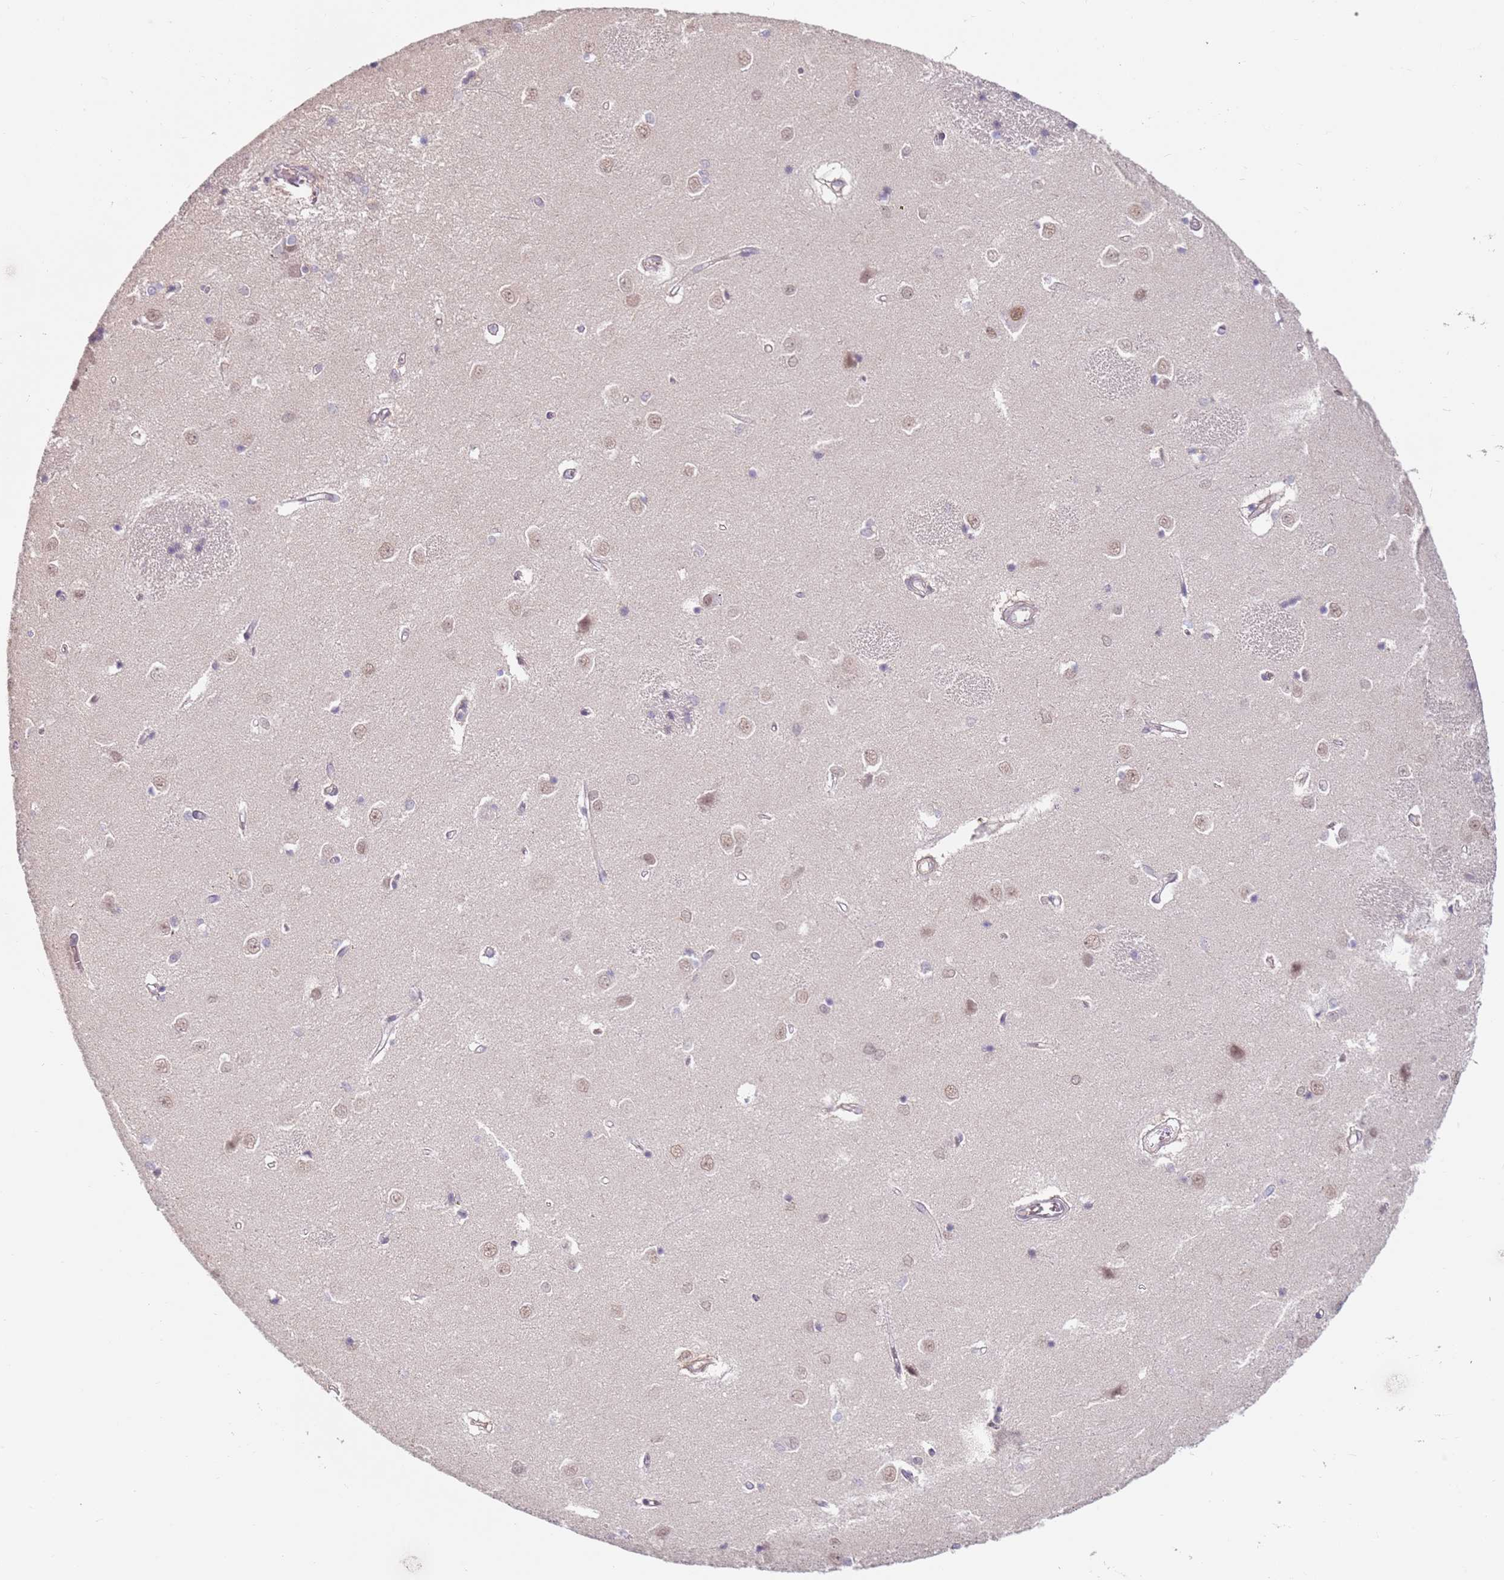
{"staining": {"intensity": "negative", "quantity": "none", "location": "none"}, "tissue": "caudate", "cell_type": "Glial cells", "image_type": "normal", "snomed": [{"axis": "morphology", "description": "Normal tissue, NOS"}, {"axis": "topography", "description": "Lateral ventricle wall"}], "caption": "Immunohistochemistry (IHC) micrograph of normal caudate stained for a protein (brown), which demonstrates no staining in glial cells.", "gene": "WDR93", "patient": {"sex": "male", "age": 37}}